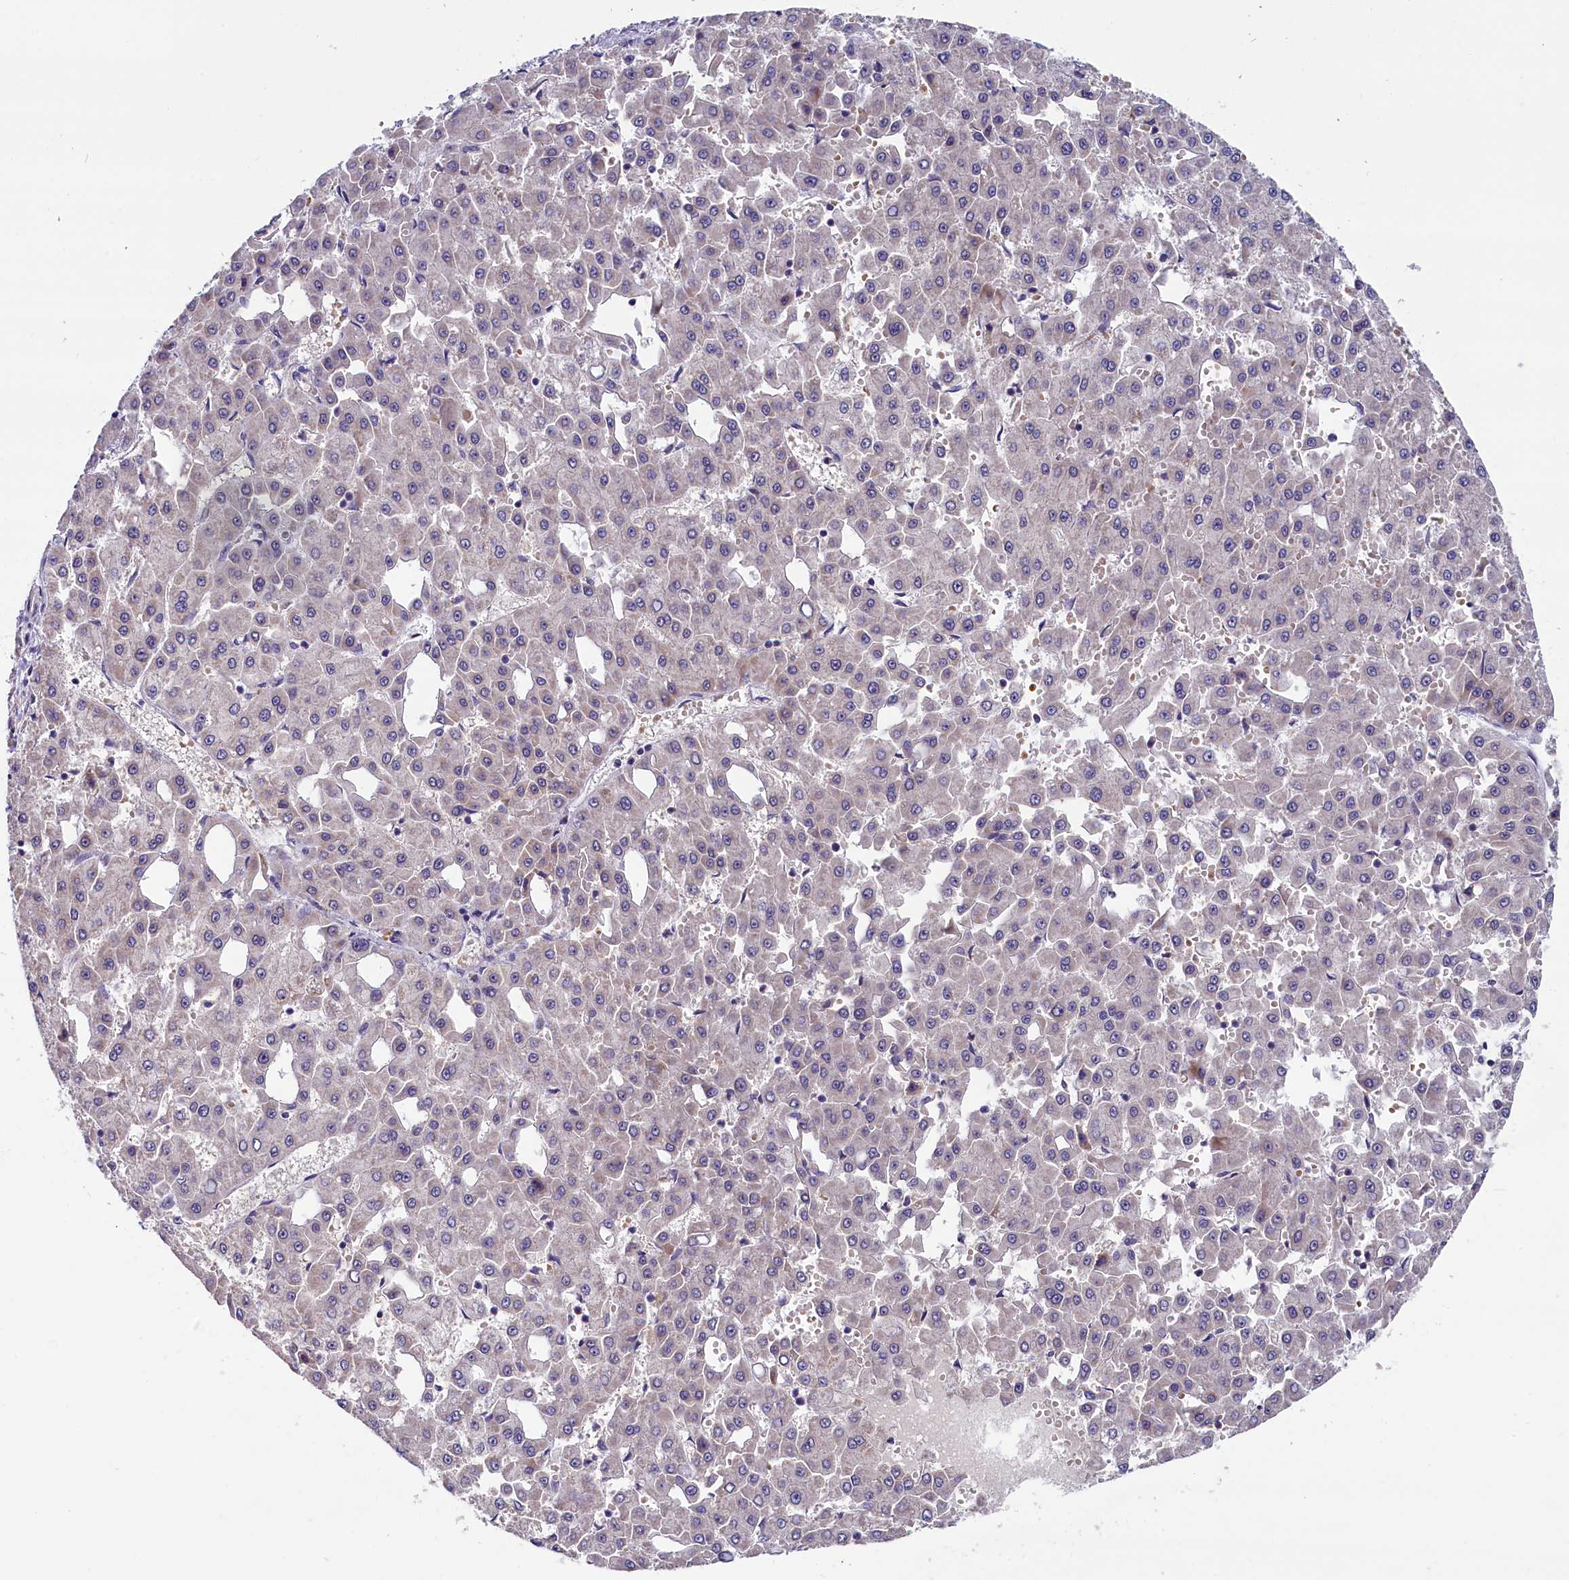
{"staining": {"intensity": "weak", "quantity": "<25%", "location": "cytoplasmic/membranous"}, "tissue": "liver cancer", "cell_type": "Tumor cells", "image_type": "cancer", "snomed": [{"axis": "morphology", "description": "Carcinoma, Hepatocellular, NOS"}, {"axis": "topography", "description": "Liver"}], "caption": "DAB (3,3'-diaminobenzidine) immunohistochemical staining of liver cancer (hepatocellular carcinoma) displays no significant positivity in tumor cells. The staining is performed using DAB (3,3'-diaminobenzidine) brown chromogen with nuclei counter-stained in using hematoxylin.", "gene": "SLC39A6", "patient": {"sex": "male", "age": 47}}